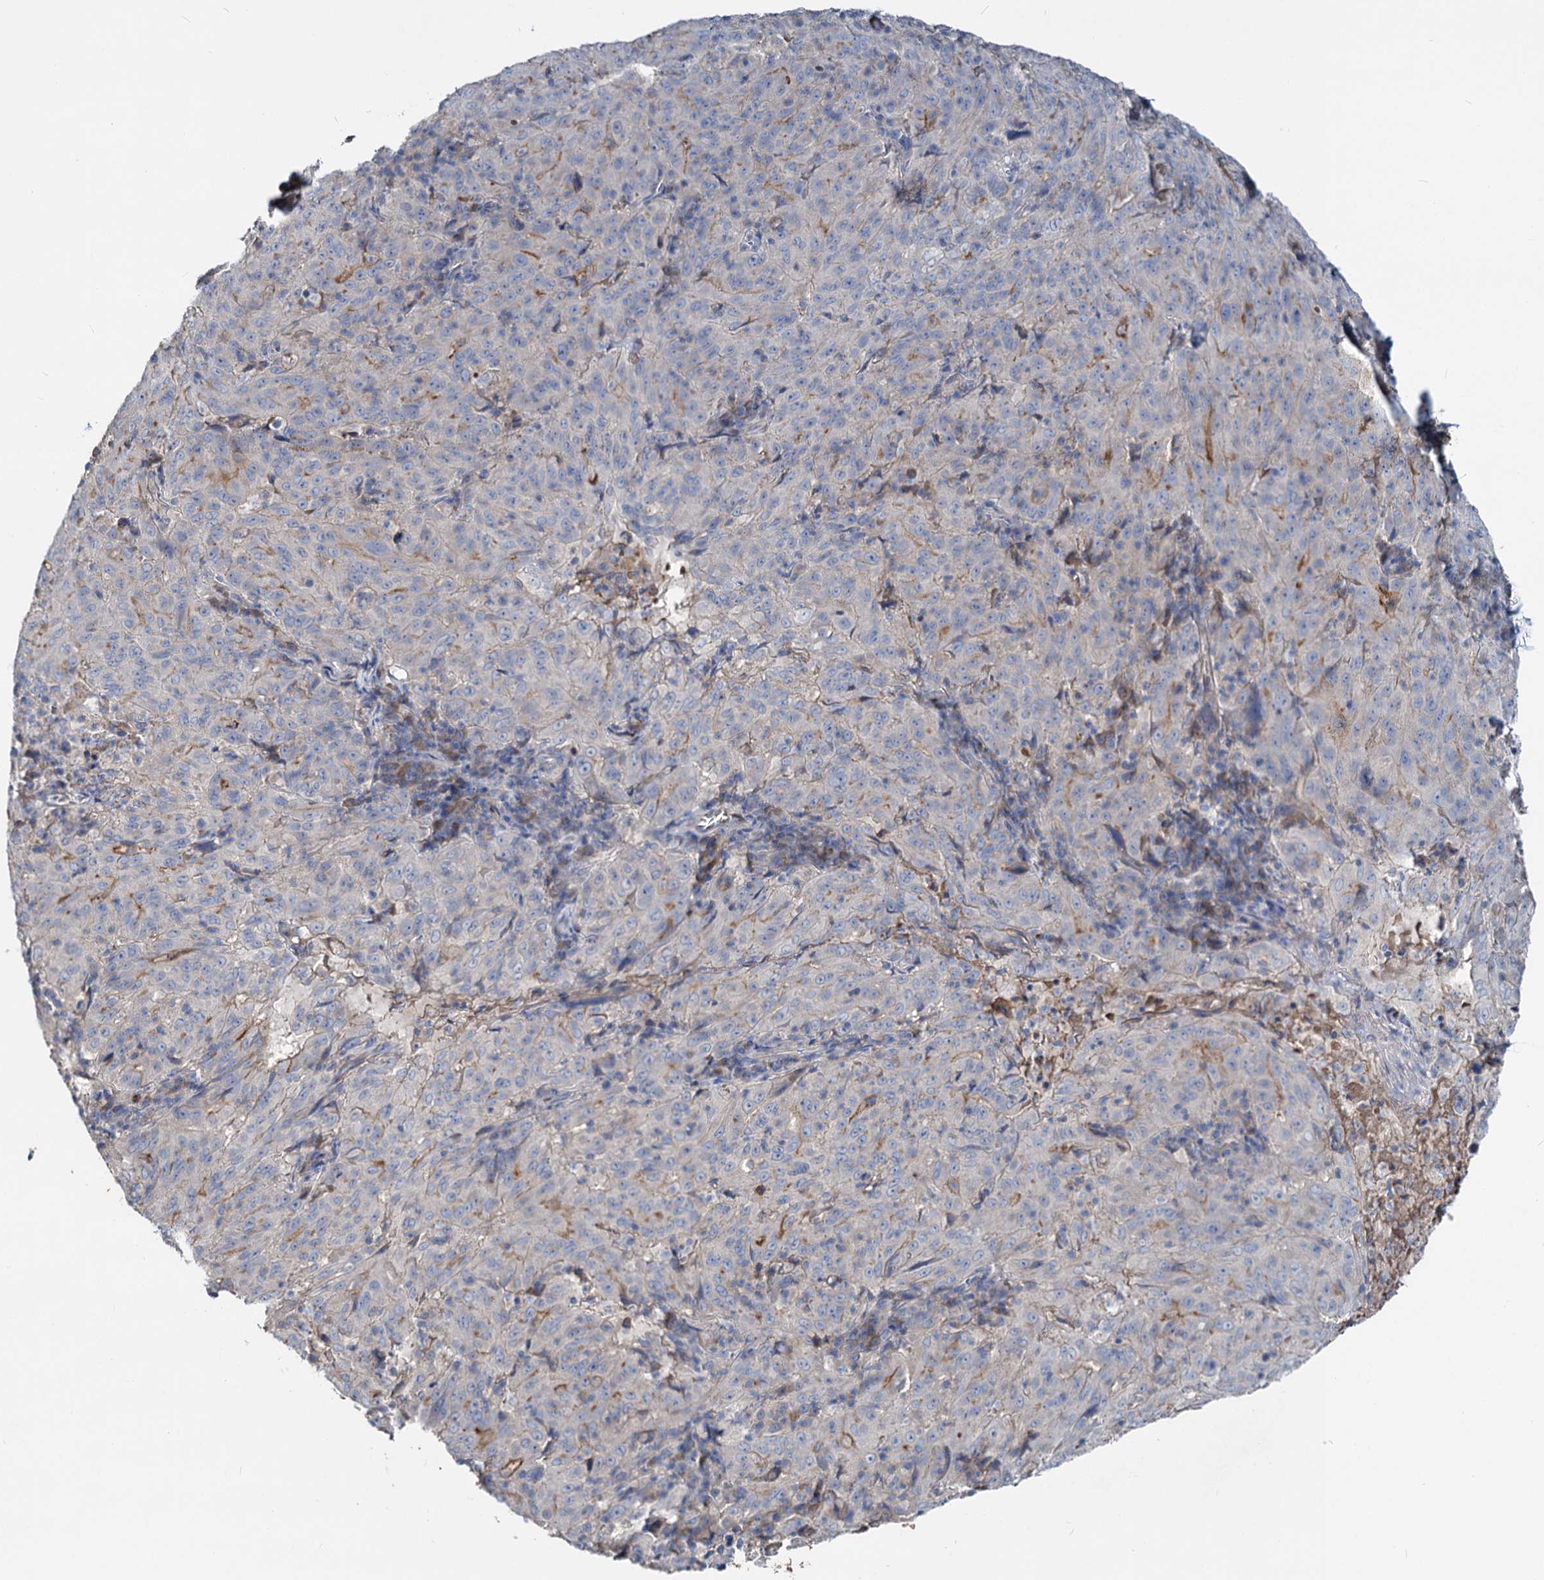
{"staining": {"intensity": "negative", "quantity": "none", "location": "none"}, "tissue": "pancreatic cancer", "cell_type": "Tumor cells", "image_type": "cancer", "snomed": [{"axis": "morphology", "description": "Adenocarcinoma, NOS"}, {"axis": "topography", "description": "Pancreas"}], "caption": "Immunohistochemistry of human pancreatic adenocarcinoma displays no staining in tumor cells.", "gene": "ACY3", "patient": {"sex": "male", "age": 63}}